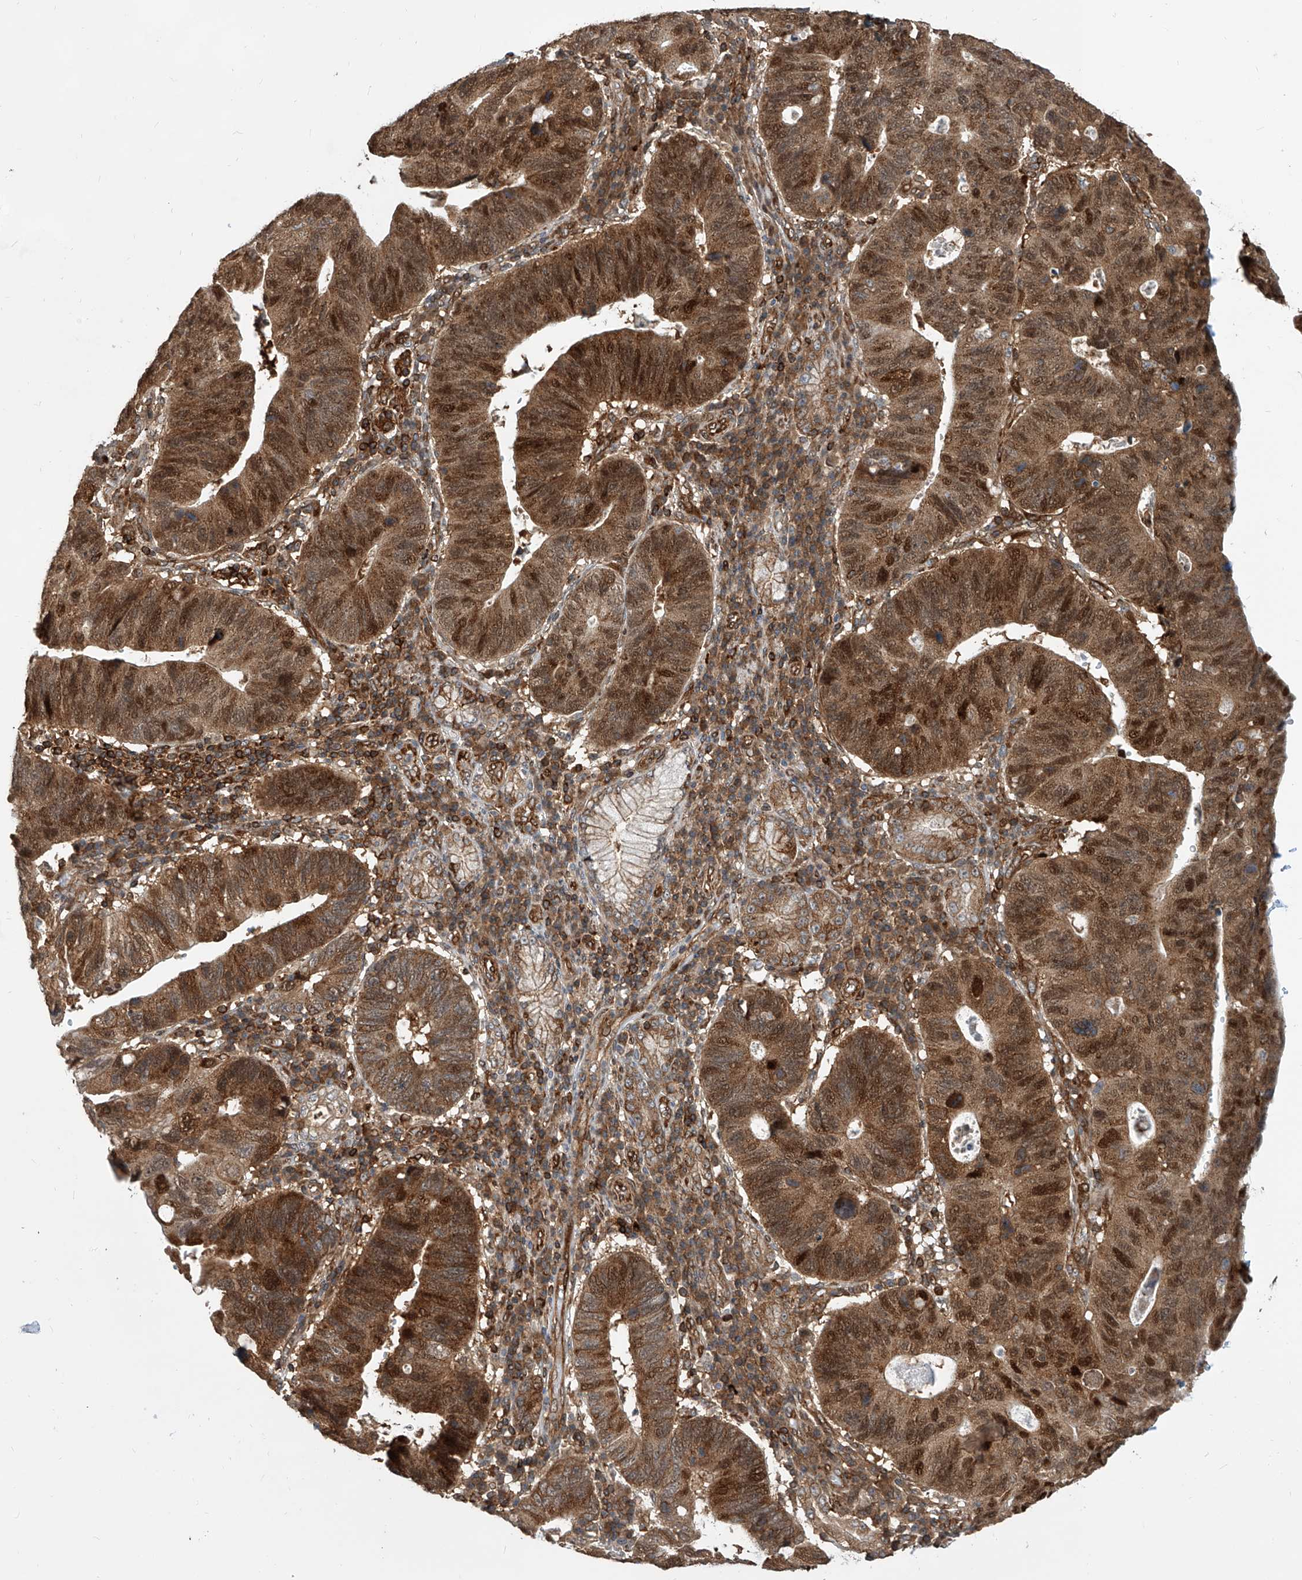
{"staining": {"intensity": "moderate", "quantity": ">75%", "location": "cytoplasmic/membranous,nuclear"}, "tissue": "stomach cancer", "cell_type": "Tumor cells", "image_type": "cancer", "snomed": [{"axis": "morphology", "description": "Adenocarcinoma, NOS"}, {"axis": "topography", "description": "Stomach"}], "caption": "A micrograph of human stomach cancer stained for a protein exhibits moderate cytoplasmic/membranous and nuclear brown staining in tumor cells.", "gene": "MAGED2", "patient": {"sex": "male", "age": 59}}